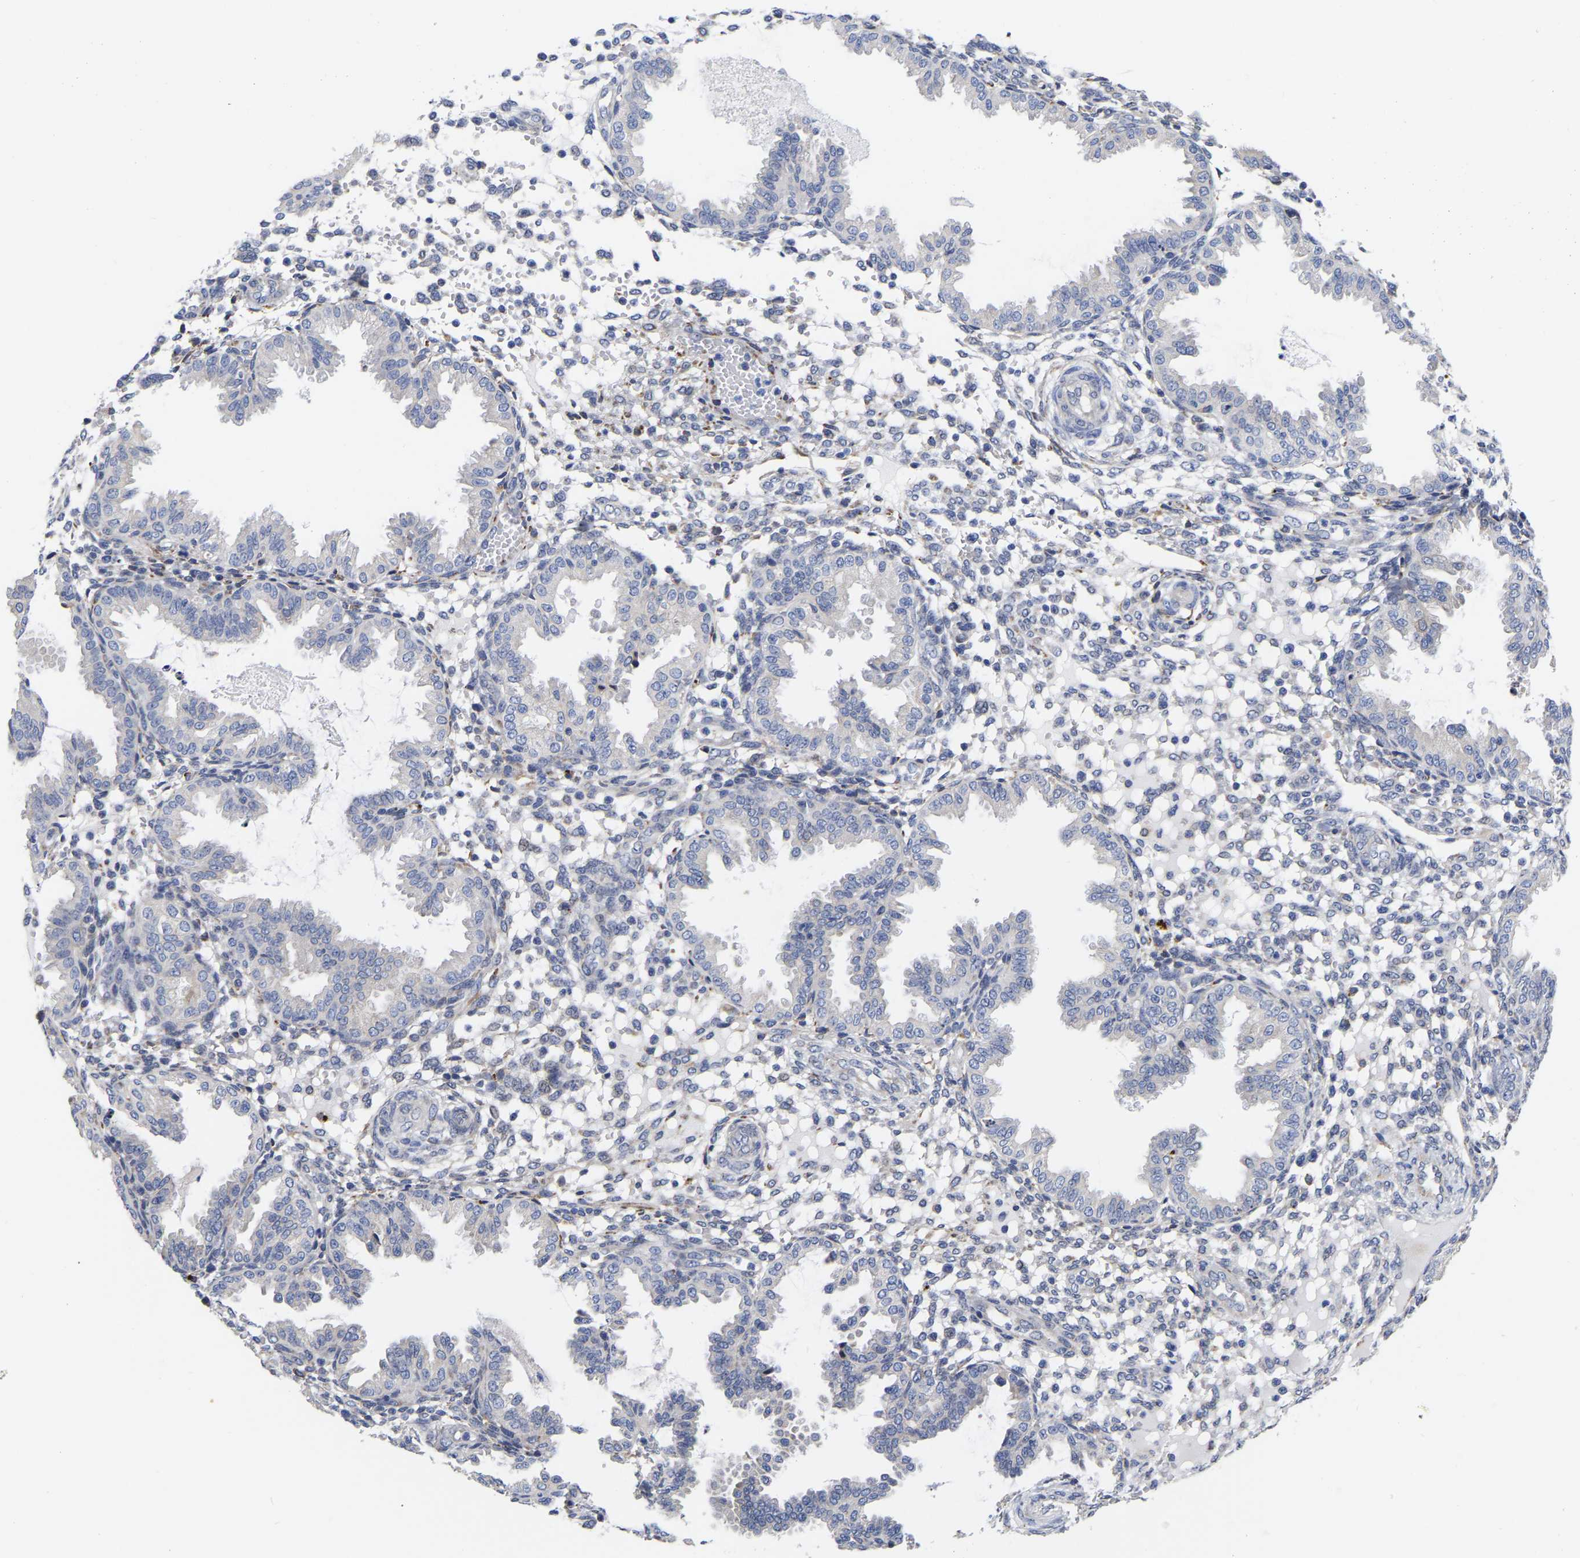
{"staining": {"intensity": "negative", "quantity": "none", "location": "none"}, "tissue": "endometrium", "cell_type": "Cells in endometrial stroma", "image_type": "normal", "snomed": [{"axis": "morphology", "description": "Normal tissue, NOS"}, {"axis": "topography", "description": "Endometrium"}], "caption": "Endometrium stained for a protein using immunohistochemistry exhibits no expression cells in endometrial stroma.", "gene": "CFAP298", "patient": {"sex": "female", "age": 33}}